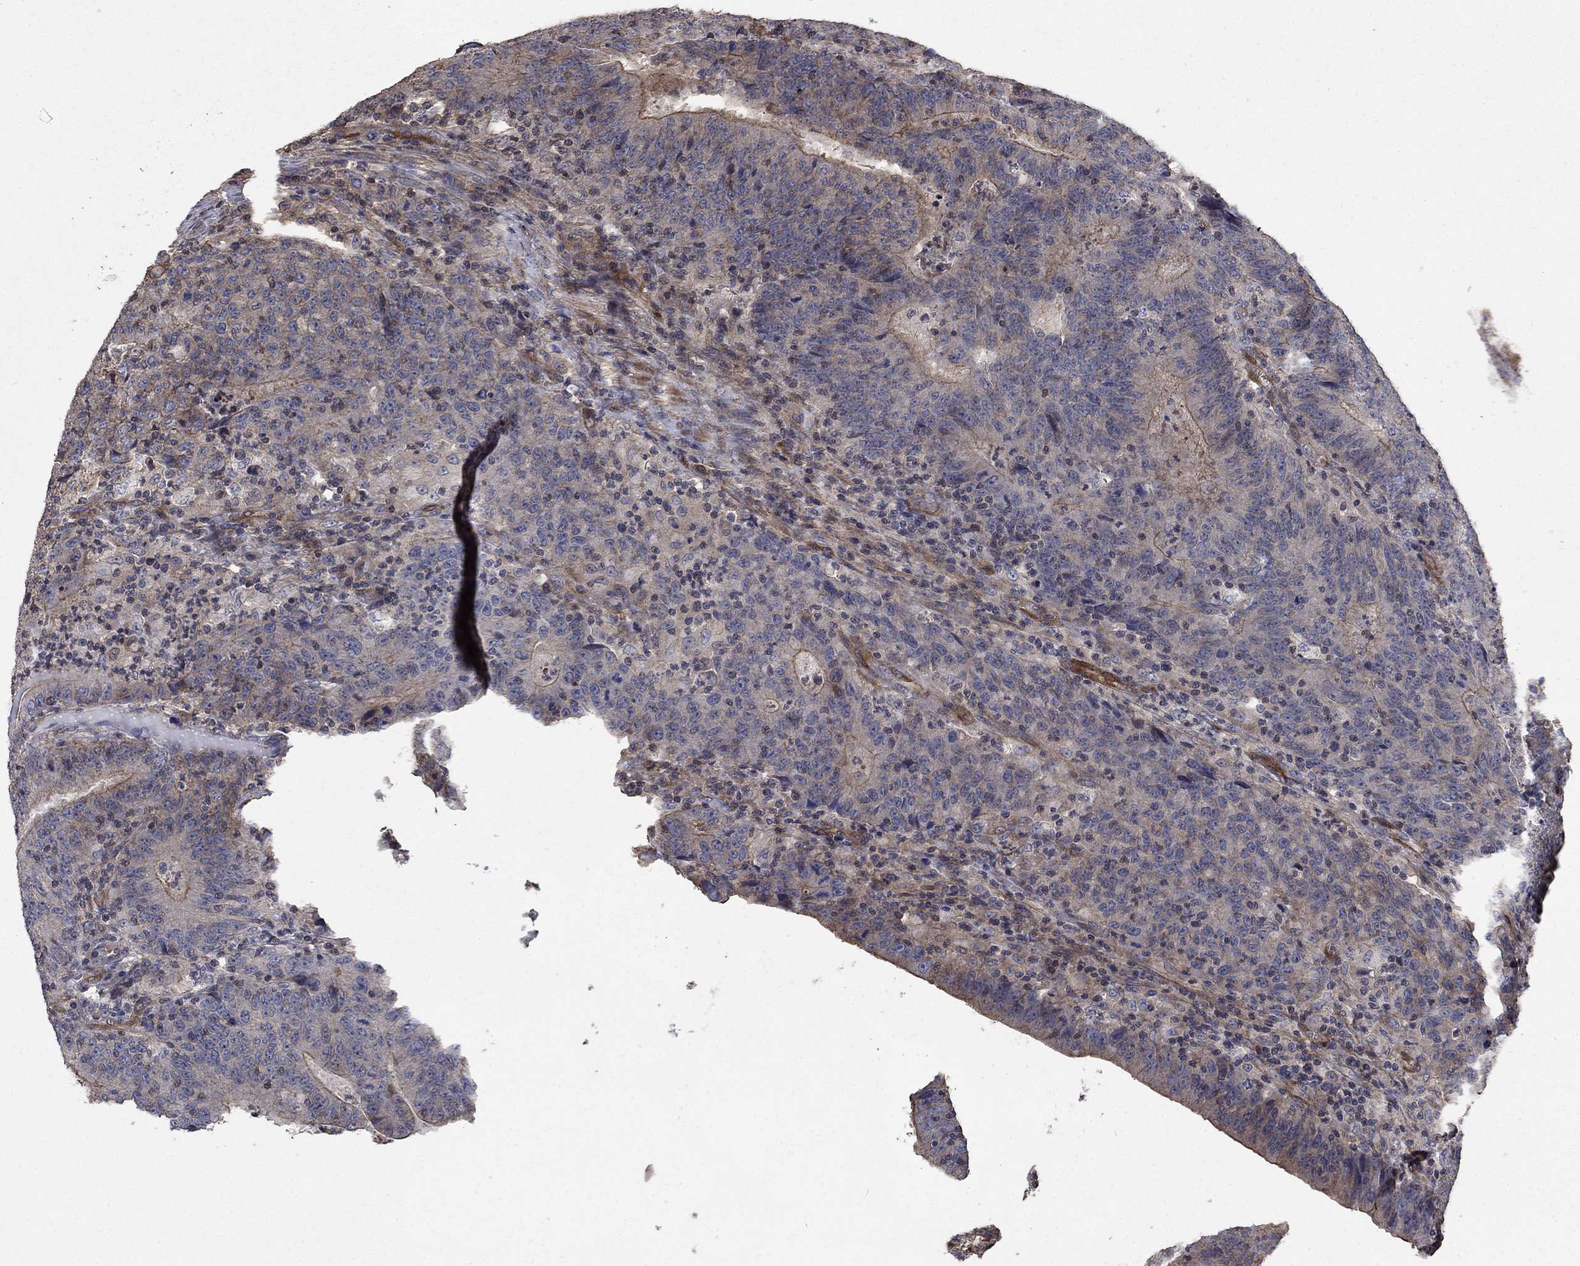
{"staining": {"intensity": "moderate", "quantity": "<25%", "location": "cytoplasmic/membranous"}, "tissue": "colorectal cancer", "cell_type": "Tumor cells", "image_type": "cancer", "snomed": [{"axis": "morphology", "description": "Adenocarcinoma, NOS"}, {"axis": "topography", "description": "Colon"}], "caption": "Immunohistochemistry staining of colorectal cancer, which displays low levels of moderate cytoplasmic/membranous positivity in approximately <25% of tumor cells indicating moderate cytoplasmic/membranous protein expression. The staining was performed using DAB (brown) for protein detection and nuclei were counterstained in hematoxylin (blue).", "gene": "PDE3A", "patient": {"sex": "female", "age": 75}}